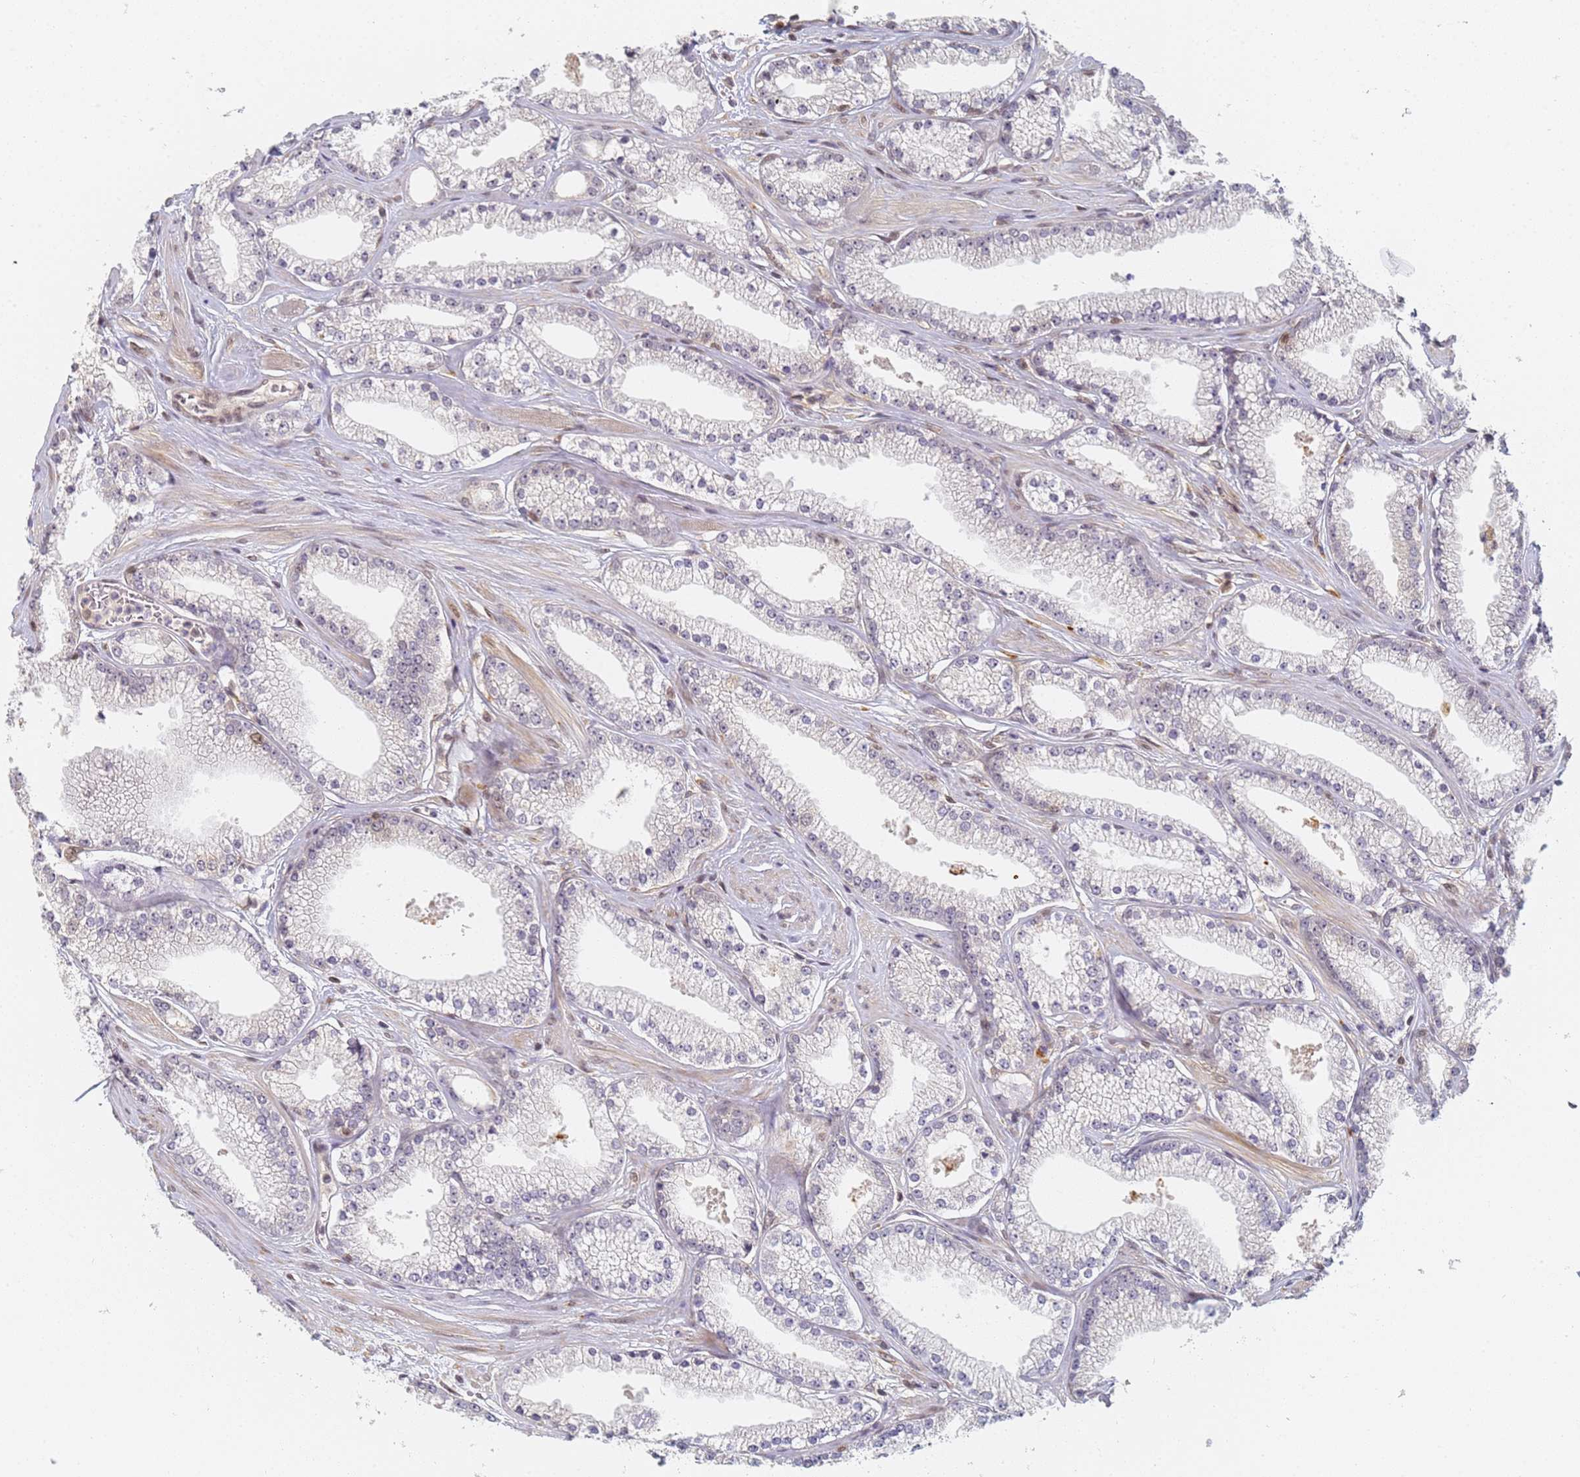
{"staining": {"intensity": "negative", "quantity": "none", "location": "none"}, "tissue": "prostate cancer", "cell_type": "Tumor cells", "image_type": "cancer", "snomed": [{"axis": "morphology", "description": "Adenocarcinoma, High grade"}, {"axis": "topography", "description": "Prostate"}], "caption": "IHC of human prostate cancer (adenocarcinoma (high-grade)) shows no expression in tumor cells.", "gene": "HMCES", "patient": {"sex": "male", "age": 67}}